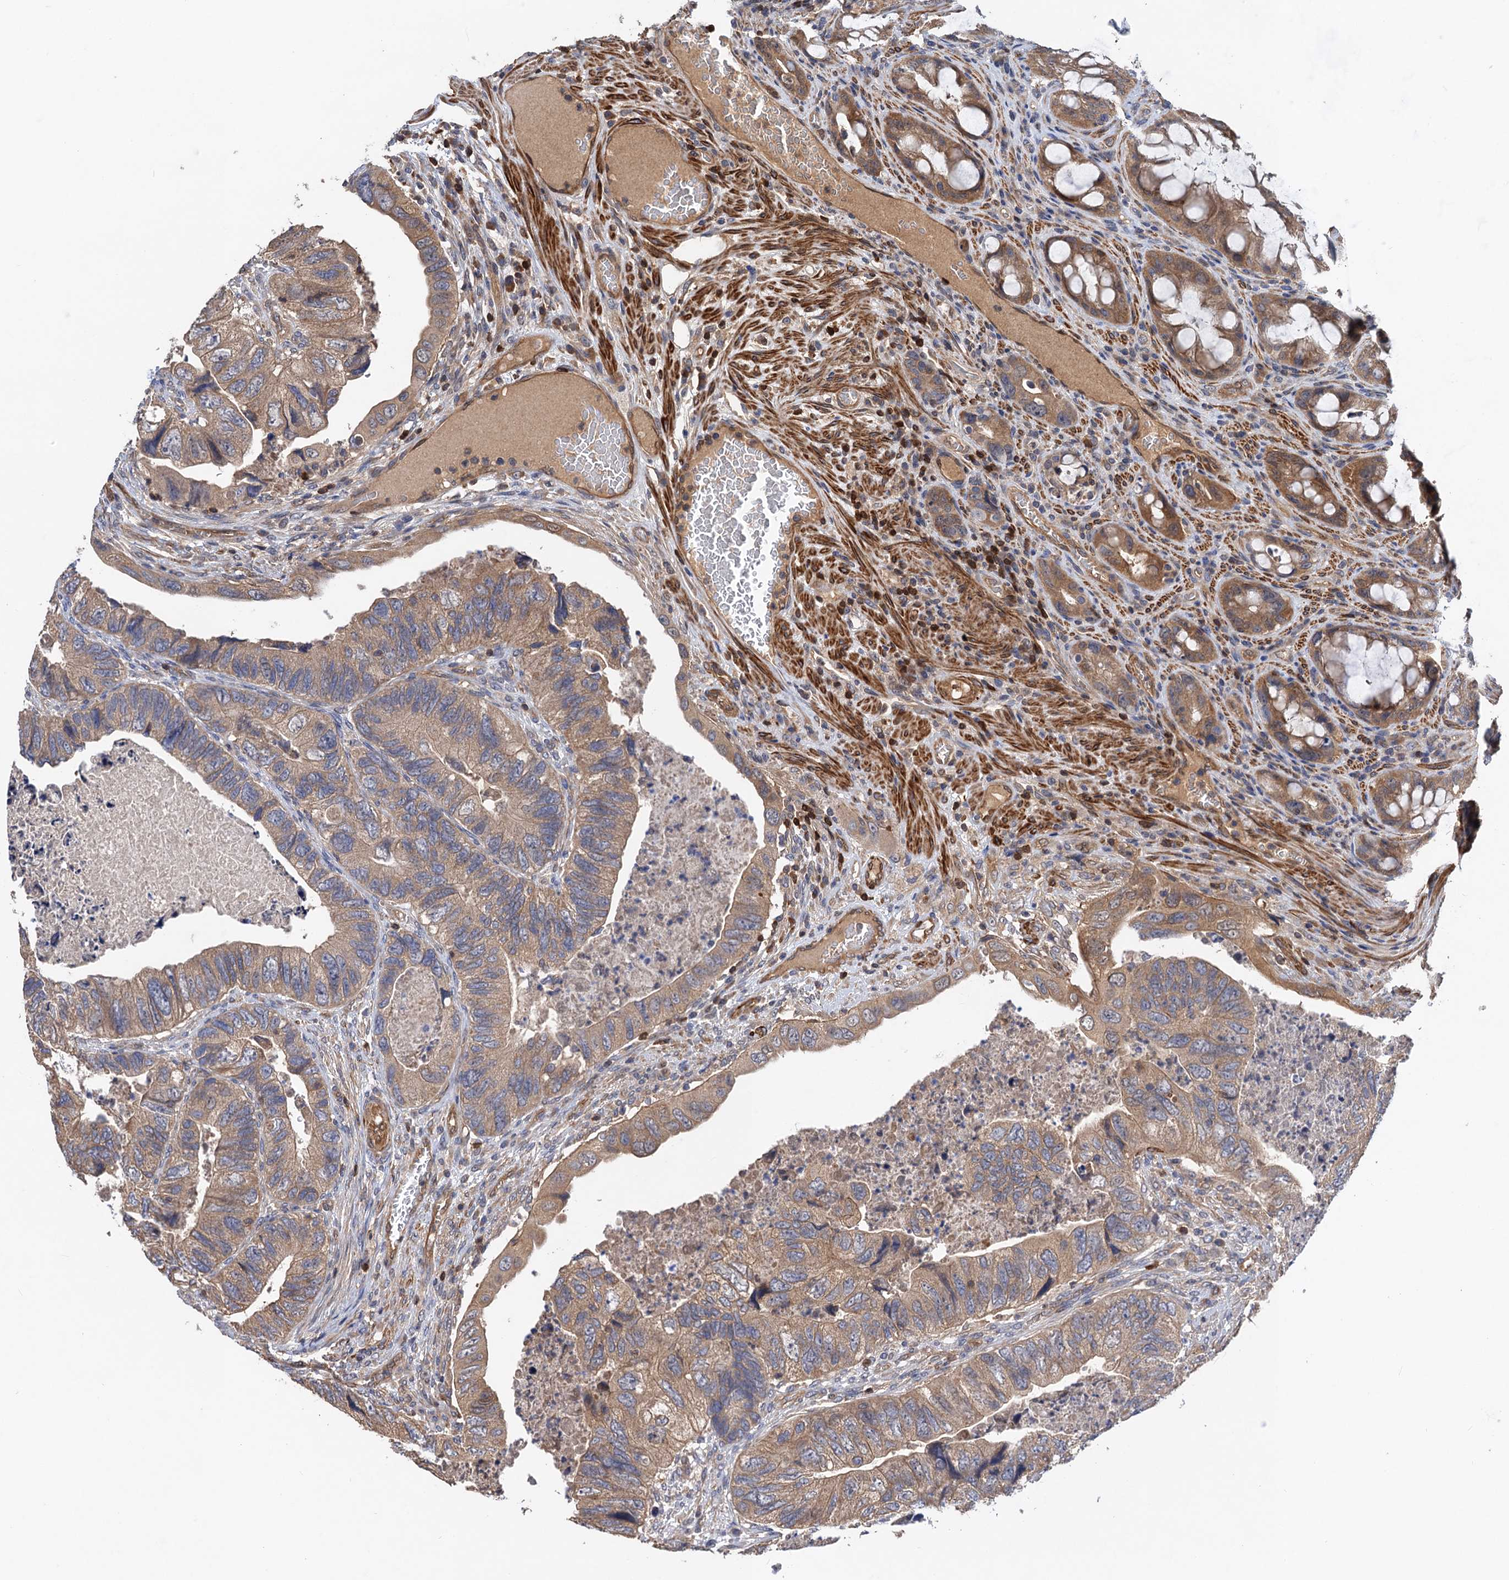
{"staining": {"intensity": "weak", "quantity": ">75%", "location": "cytoplasmic/membranous"}, "tissue": "colorectal cancer", "cell_type": "Tumor cells", "image_type": "cancer", "snomed": [{"axis": "morphology", "description": "Adenocarcinoma, NOS"}, {"axis": "topography", "description": "Rectum"}], "caption": "This is a micrograph of immunohistochemistry (IHC) staining of adenocarcinoma (colorectal), which shows weak positivity in the cytoplasmic/membranous of tumor cells.", "gene": "DGKA", "patient": {"sex": "male", "age": 63}}